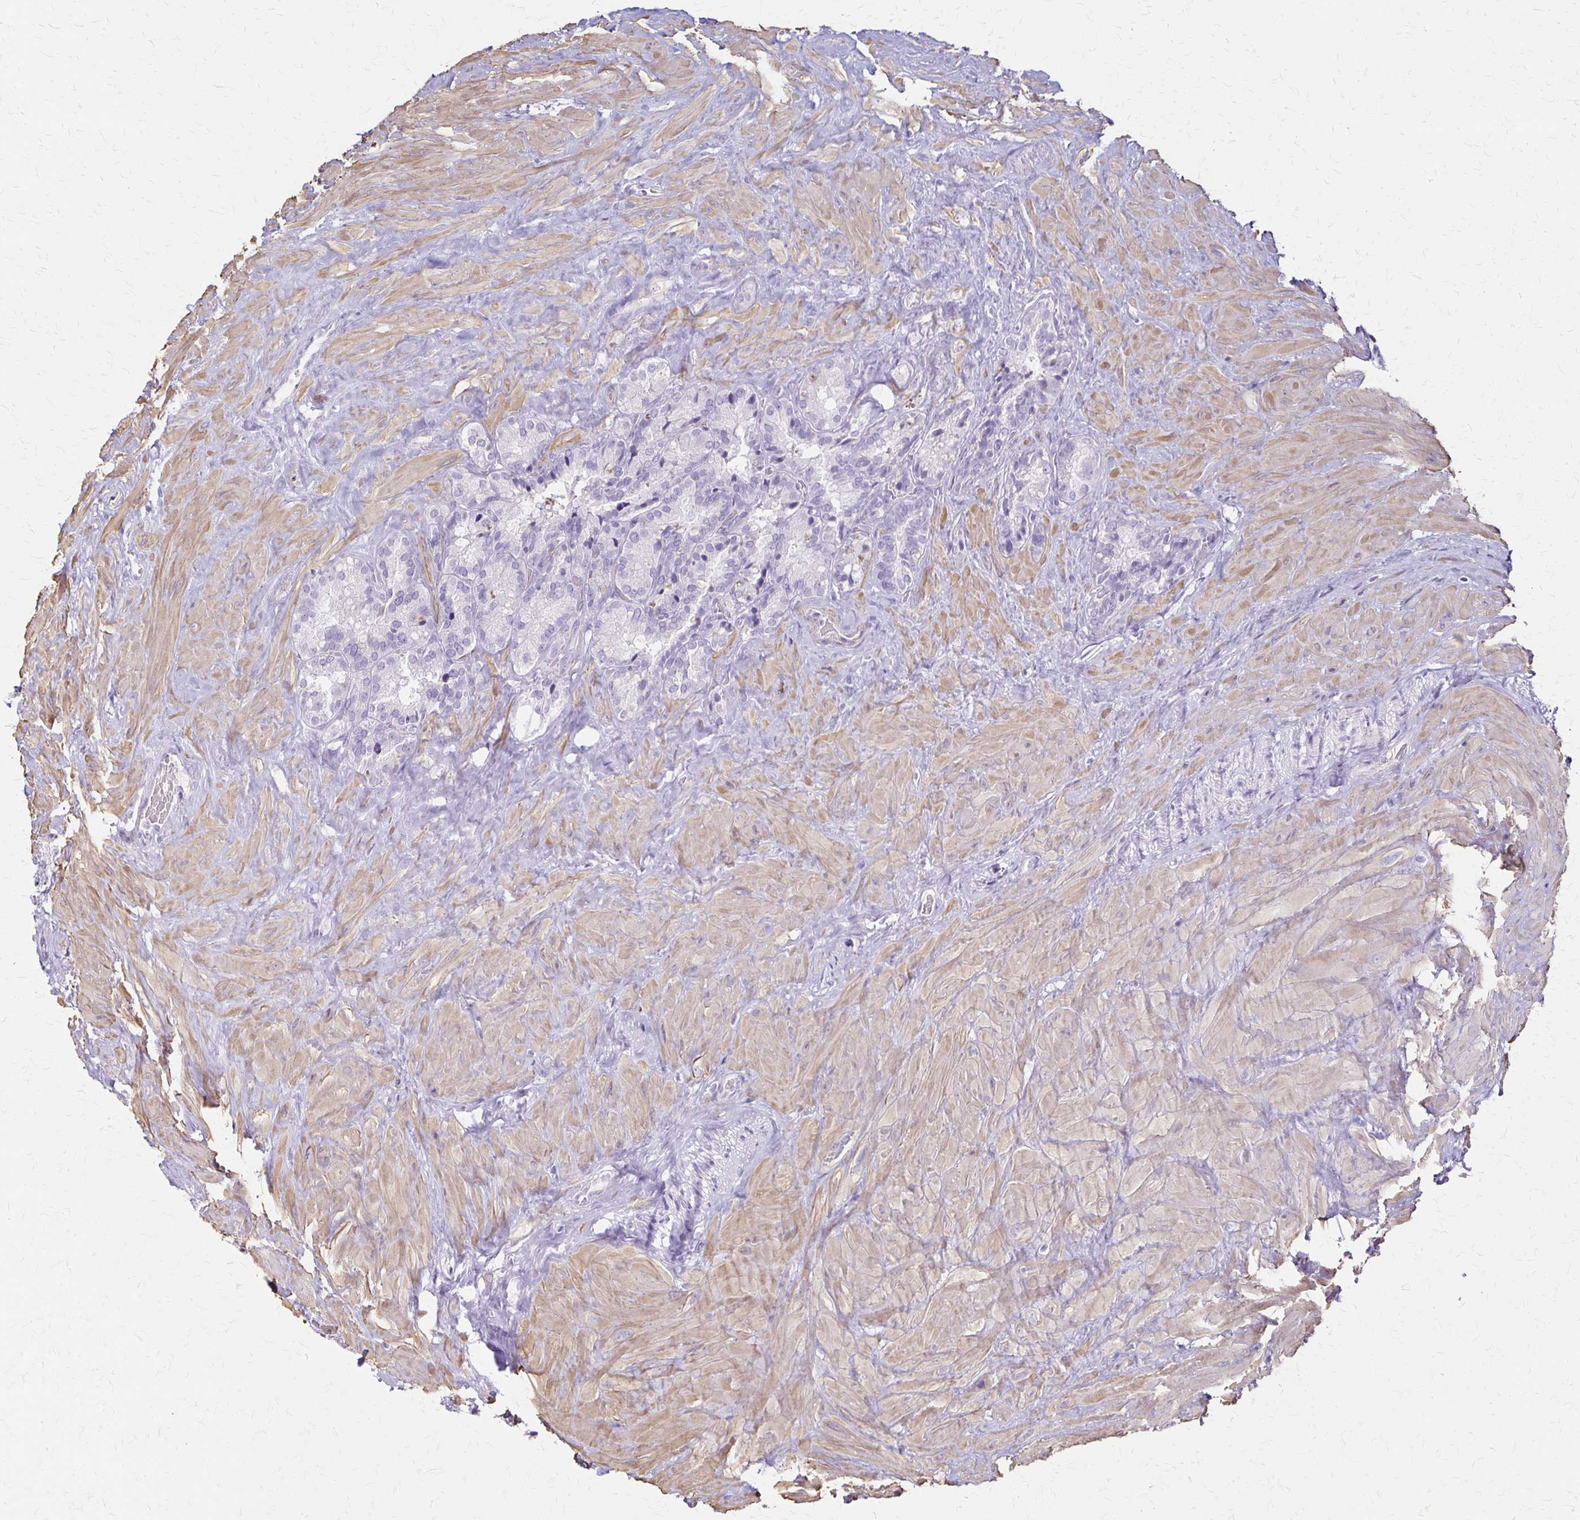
{"staining": {"intensity": "negative", "quantity": "none", "location": "none"}, "tissue": "seminal vesicle", "cell_type": "Glandular cells", "image_type": "normal", "snomed": [{"axis": "morphology", "description": "Normal tissue, NOS"}, {"axis": "topography", "description": "Seminal veicle"}], "caption": "This image is of unremarkable seminal vesicle stained with immunohistochemistry (IHC) to label a protein in brown with the nuclei are counter-stained blue. There is no positivity in glandular cells. (DAB (3,3'-diaminobenzidine) immunohistochemistry visualized using brightfield microscopy, high magnification).", "gene": "IVL", "patient": {"sex": "male", "age": 60}}